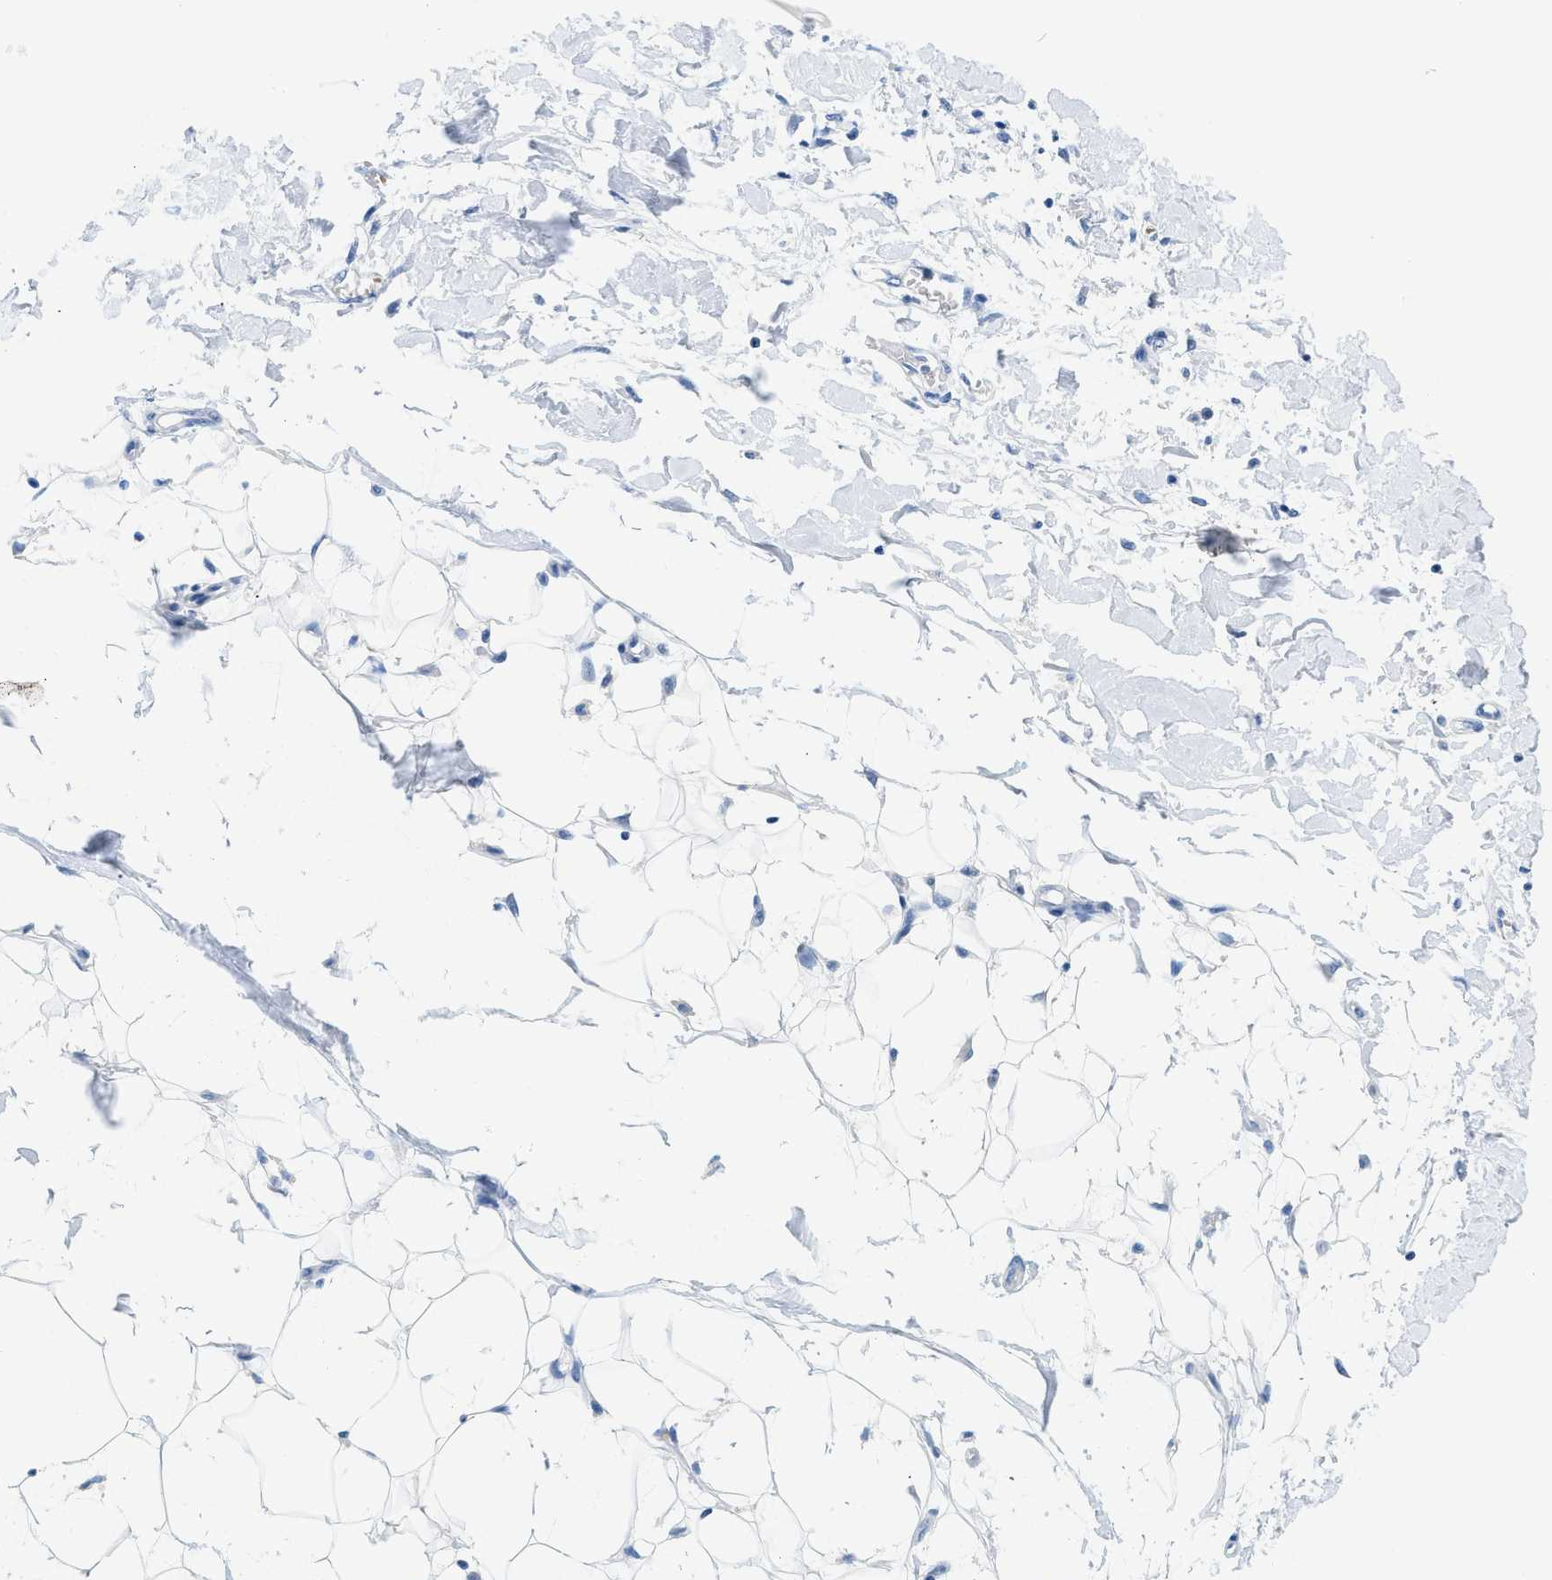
{"staining": {"intensity": "negative", "quantity": "none", "location": "none"}, "tissue": "adipose tissue", "cell_type": "Adipocytes", "image_type": "normal", "snomed": [{"axis": "morphology", "description": "Normal tissue, NOS"}, {"axis": "morphology", "description": "Squamous cell carcinoma, NOS"}, {"axis": "topography", "description": "Skin"}, {"axis": "topography", "description": "Peripheral nerve tissue"}], "caption": "Immunohistochemical staining of normal adipose tissue shows no significant staining in adipocytes.", "gene": "BPGM", "patient": {"sex": "male", "age": 83}}